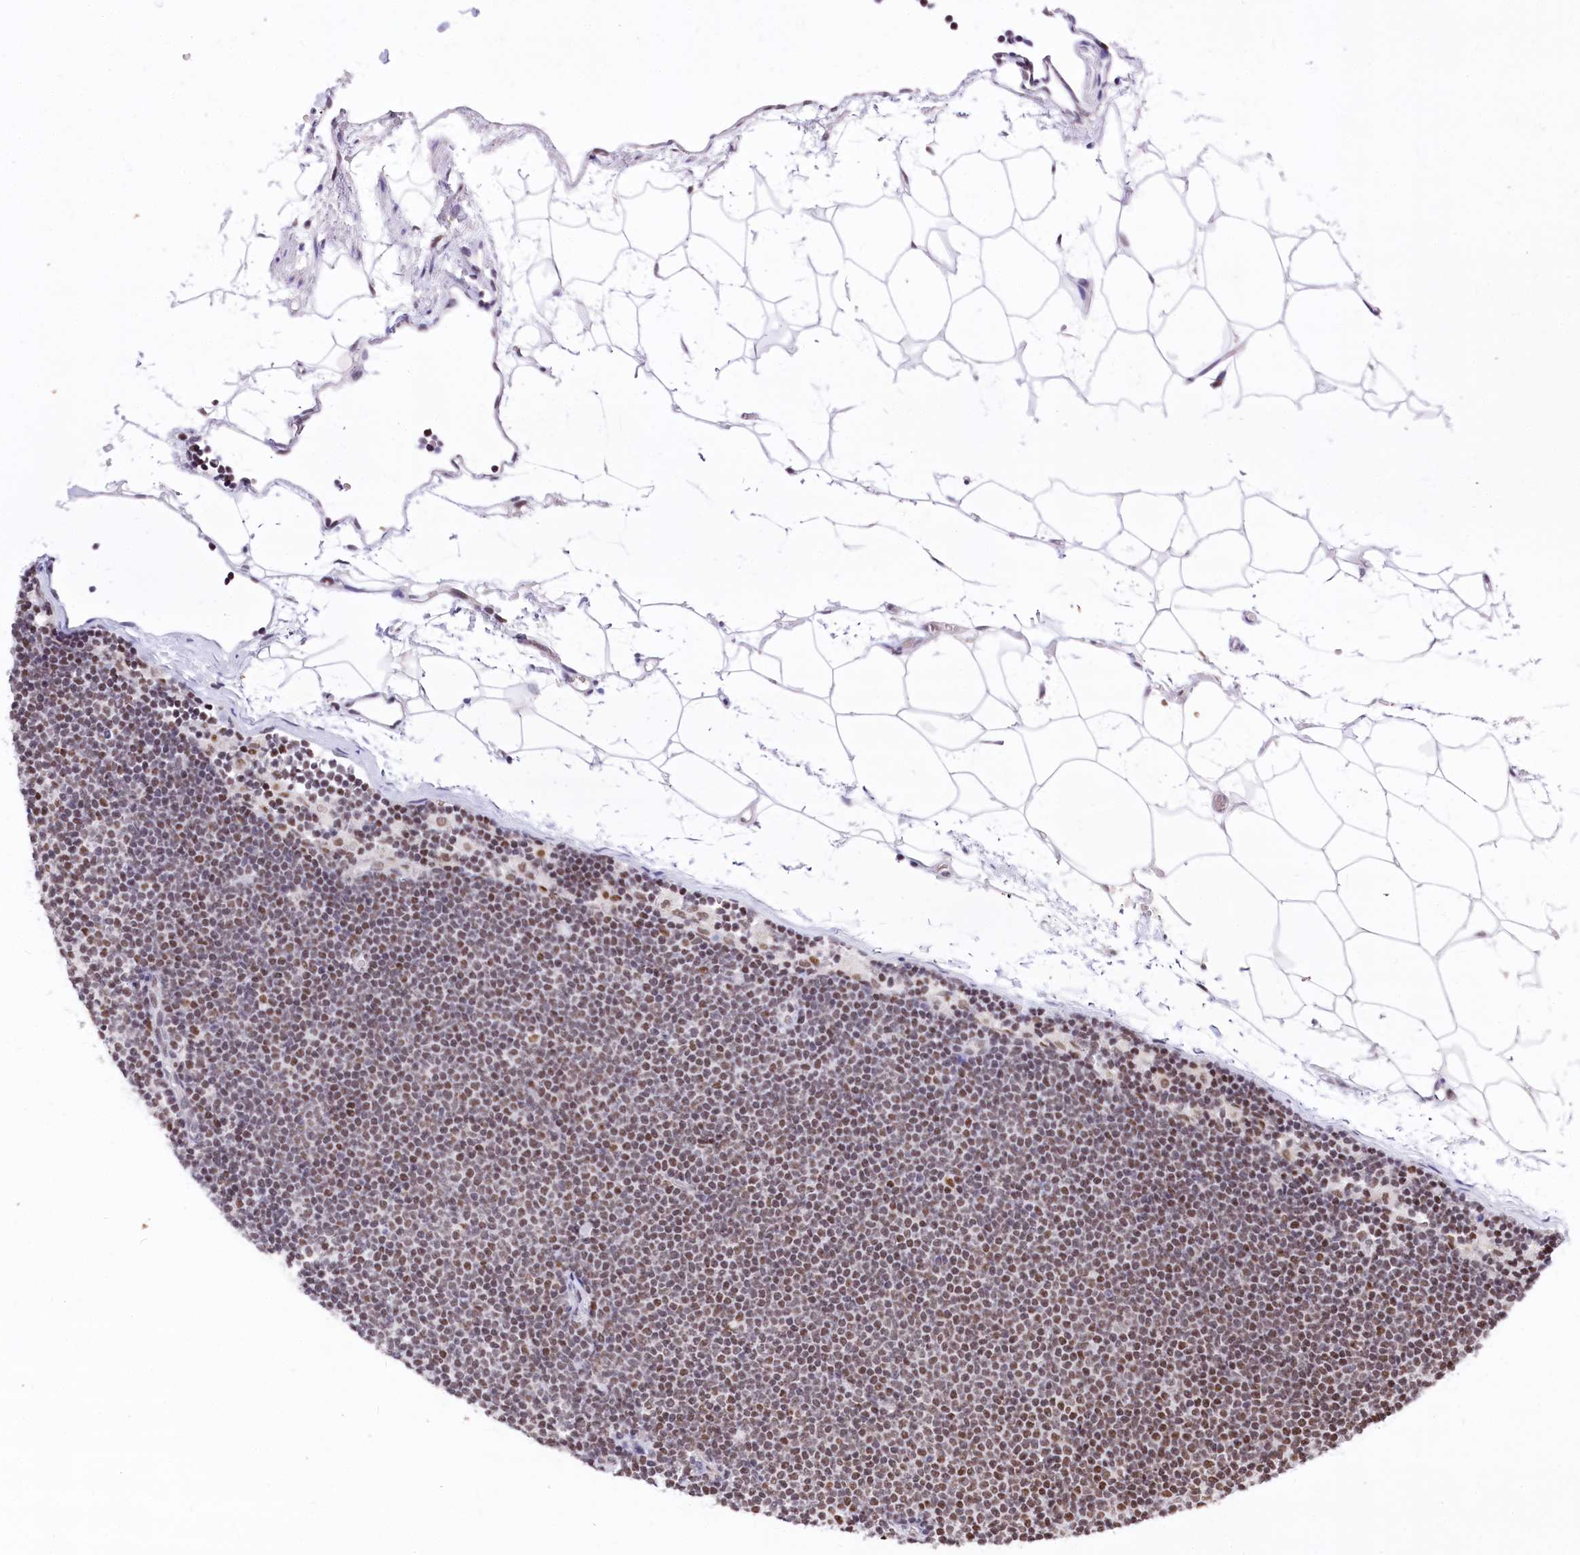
{"staining": {"intensity": "moderate", "quantity": "25%-75%", "location": "nuclear"}, "tissue": "lymphoma", "cell_type": "Tumor cells", "image_type": "cancer", "snomed": [{"axis": "morphology", "description": "Malignant lymphoma, non-Hodgkin's type, Low grade"}, {"axis": "topography", "description": "Lymph node"}], "caption": "Lymphoma was stained to show a protein in brown. There is medium levels of moderate nuclear expression in approximately 25%-75% of tumor cells.", "gene": "POU4F3", "patient": {"sex": "female", "age": 53}}